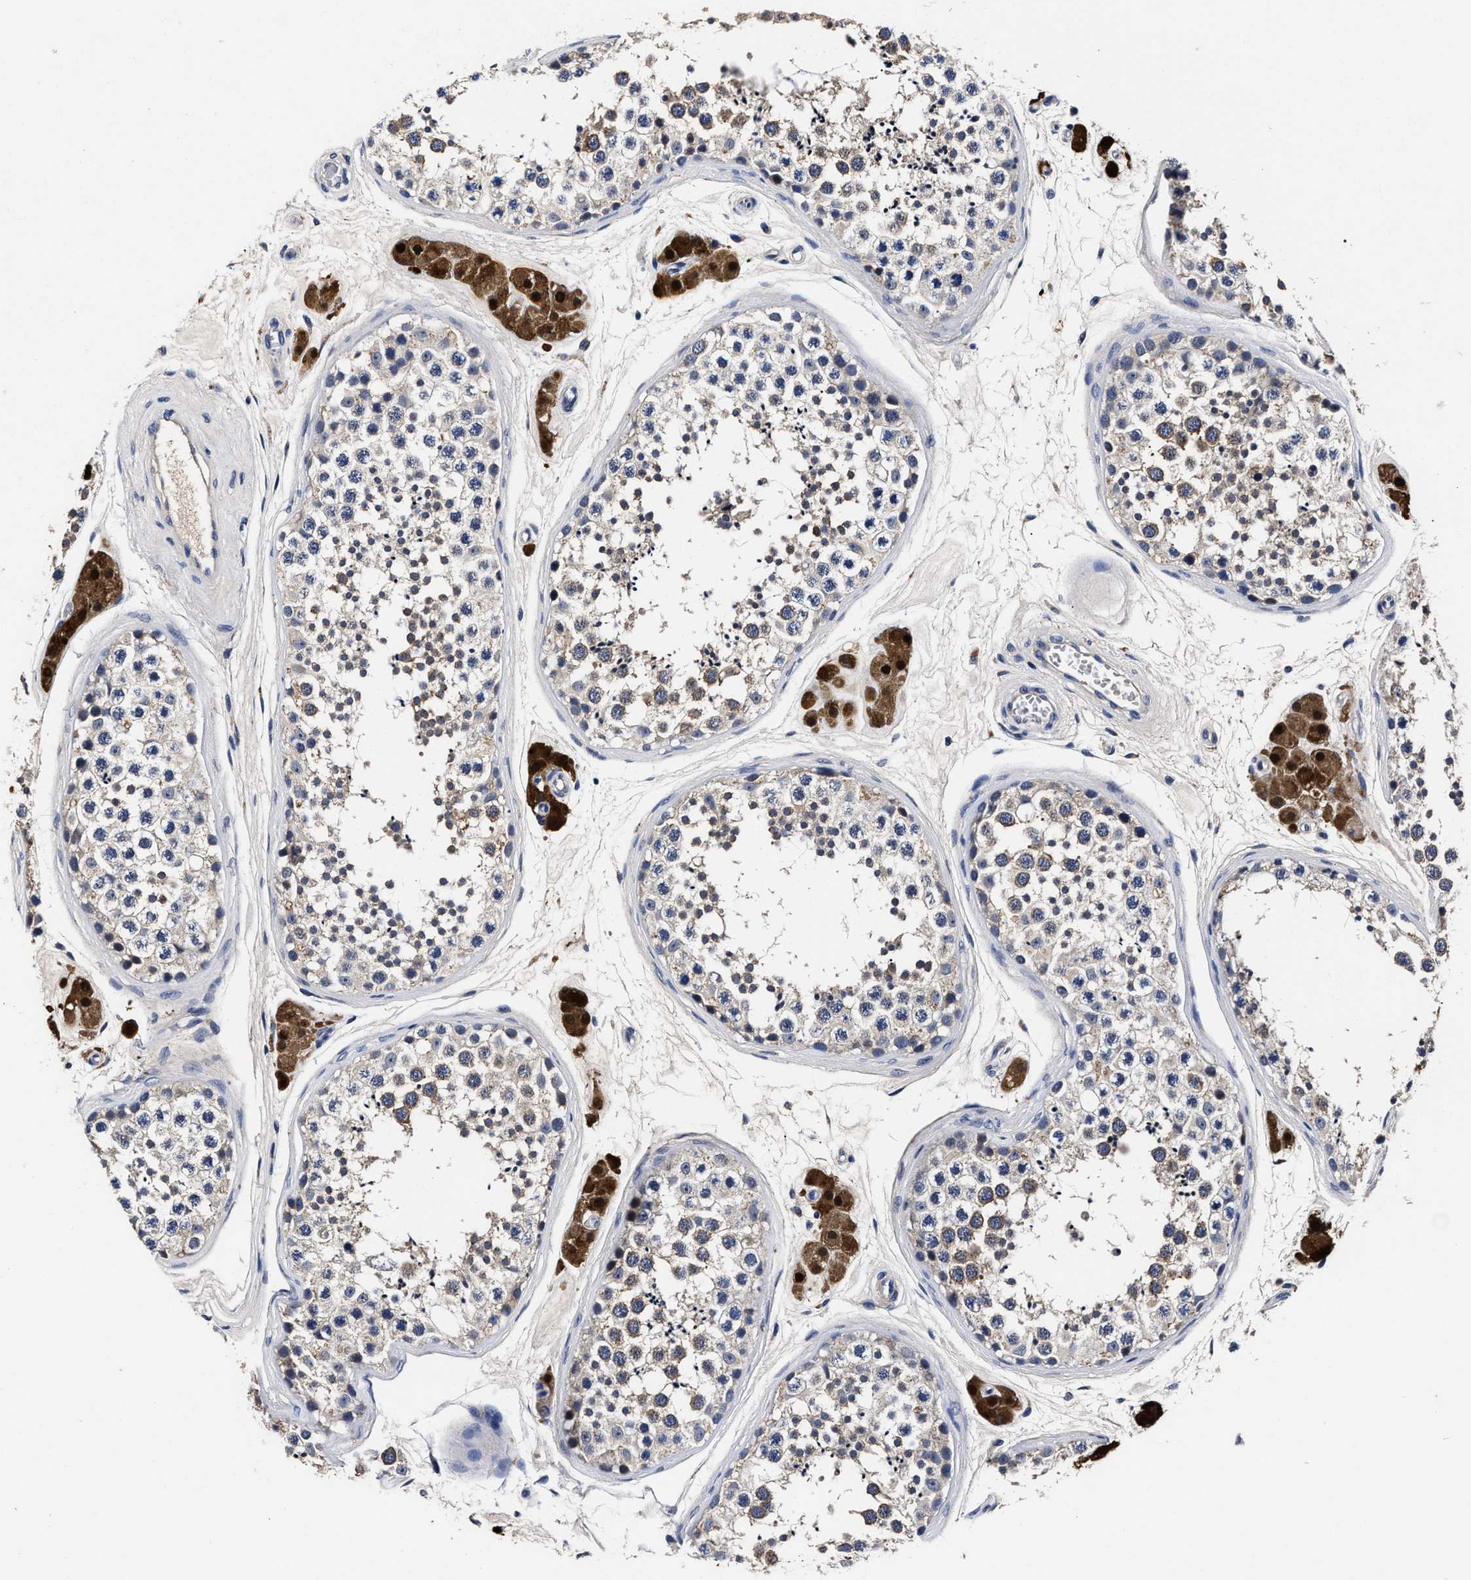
{"staining": {"intensity": "weak", "quantity": "<25%", "location": "cytoplasmic/membranous"}, "tissue": "testis", "cell_type": "Cells in seminiferous ducts", "image_type": "normal", "snomed": [{"axis": "morphology", "description": "Normal tissue, NOS"}, {"axis": "topography", "description": "Testis"}], "caption": "DAB immunohistochemical staining of benign human testis demonstrates no significant staining in cells in seminiferous ducts.", "gene": "OLFML2A", "patient": {"sex": "male", "age": 56}}